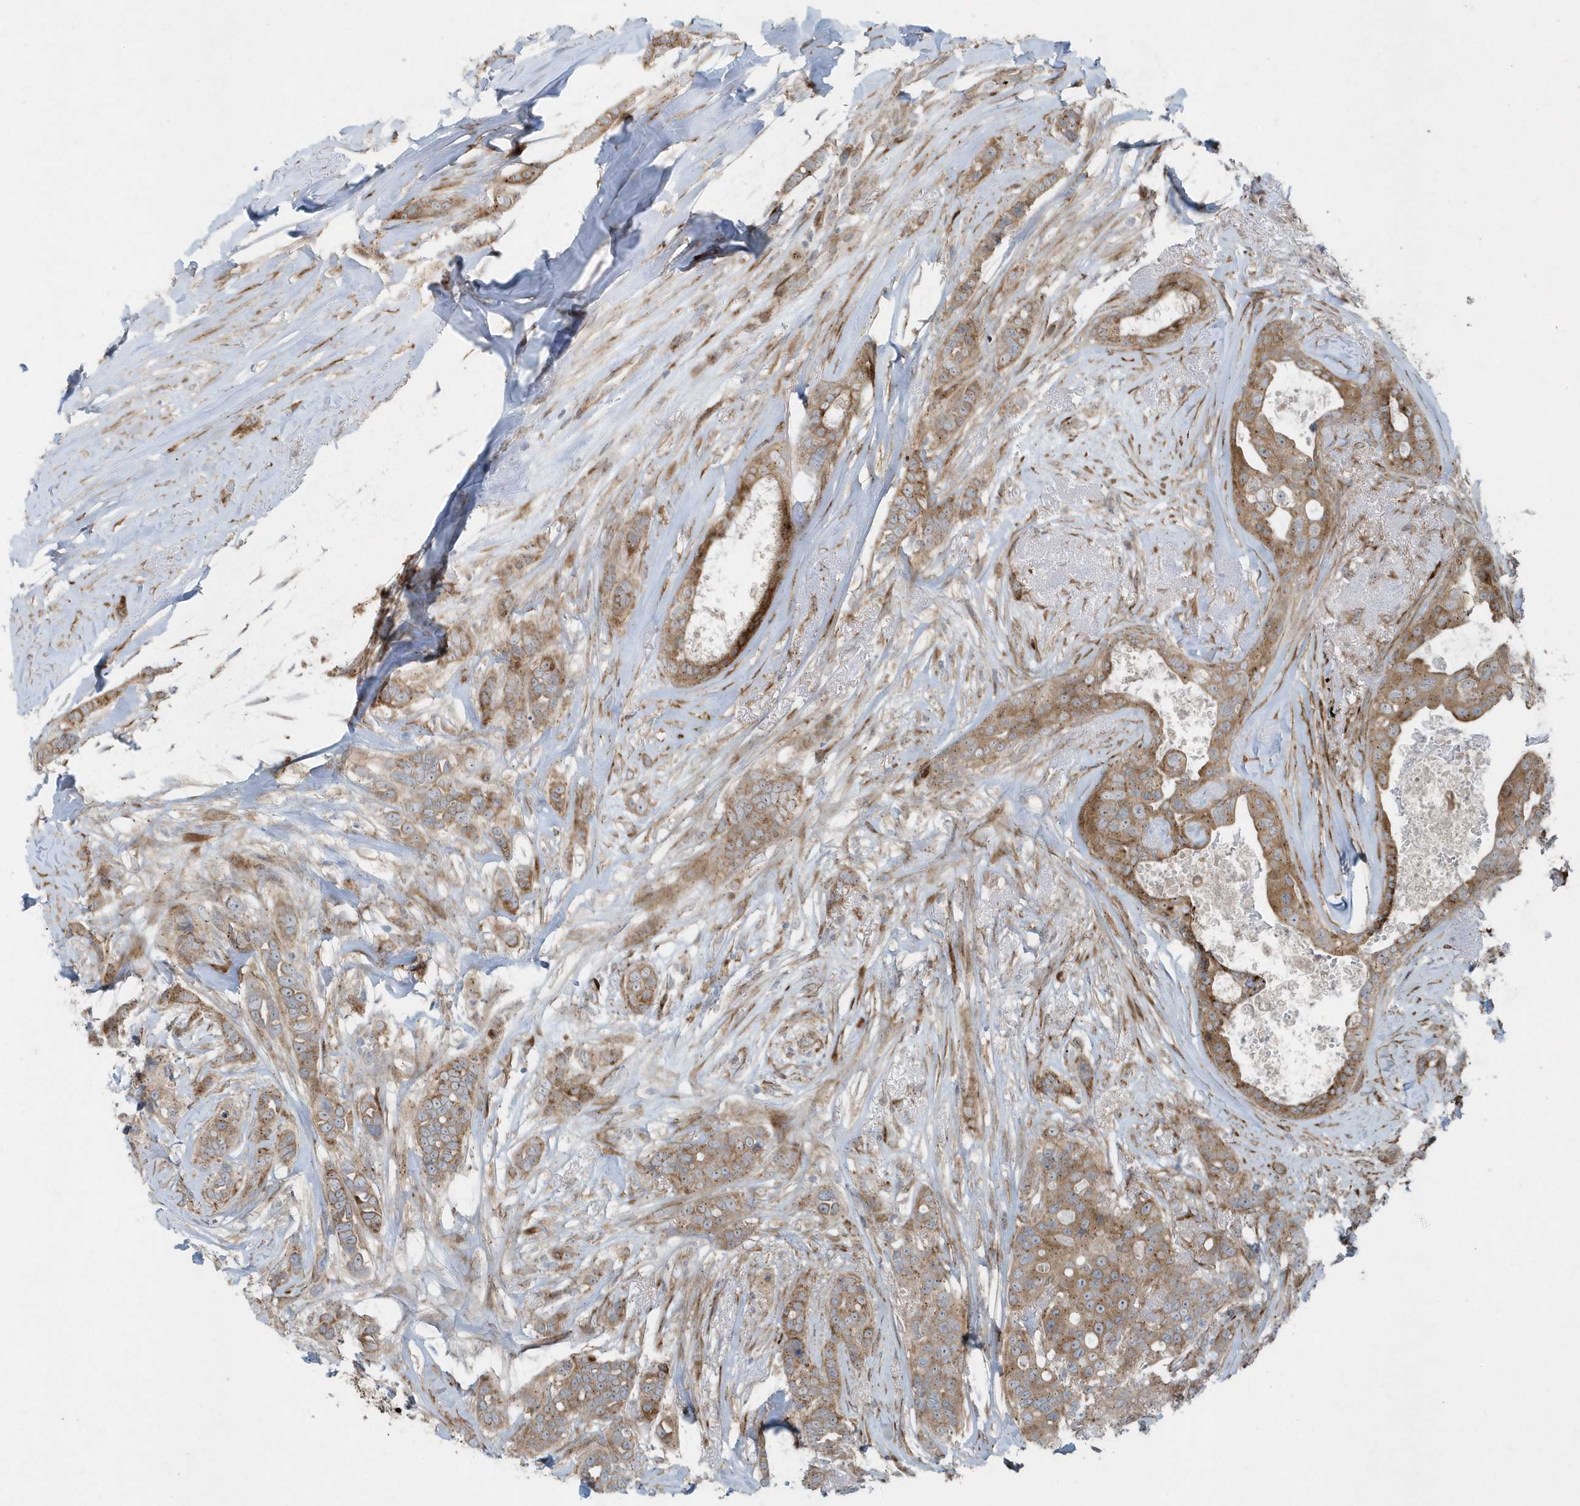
{"staining": {"intensity": "moderate", "quantity": ">75%", "location": "cytoplasmic/membranous"}, "tissue": "breast cancer", "cell_type": "Tumor cells", "image_type": "cancer", "snomed": [{"axis": "morphology", "description": "Lobular carcinoma"}, {"axis": "topography", "description": "Breast"}], "caption": "Moderate cytoplasmic/membranous positivity is appreciated in about >75% of tumor cells in breast cancer (lobular carcinoma). (brown staining indicates protein expression, while blue staining denotes nuclei).", "gene": "FAM98A", "patient": {"sex": "female", "age": 51}}